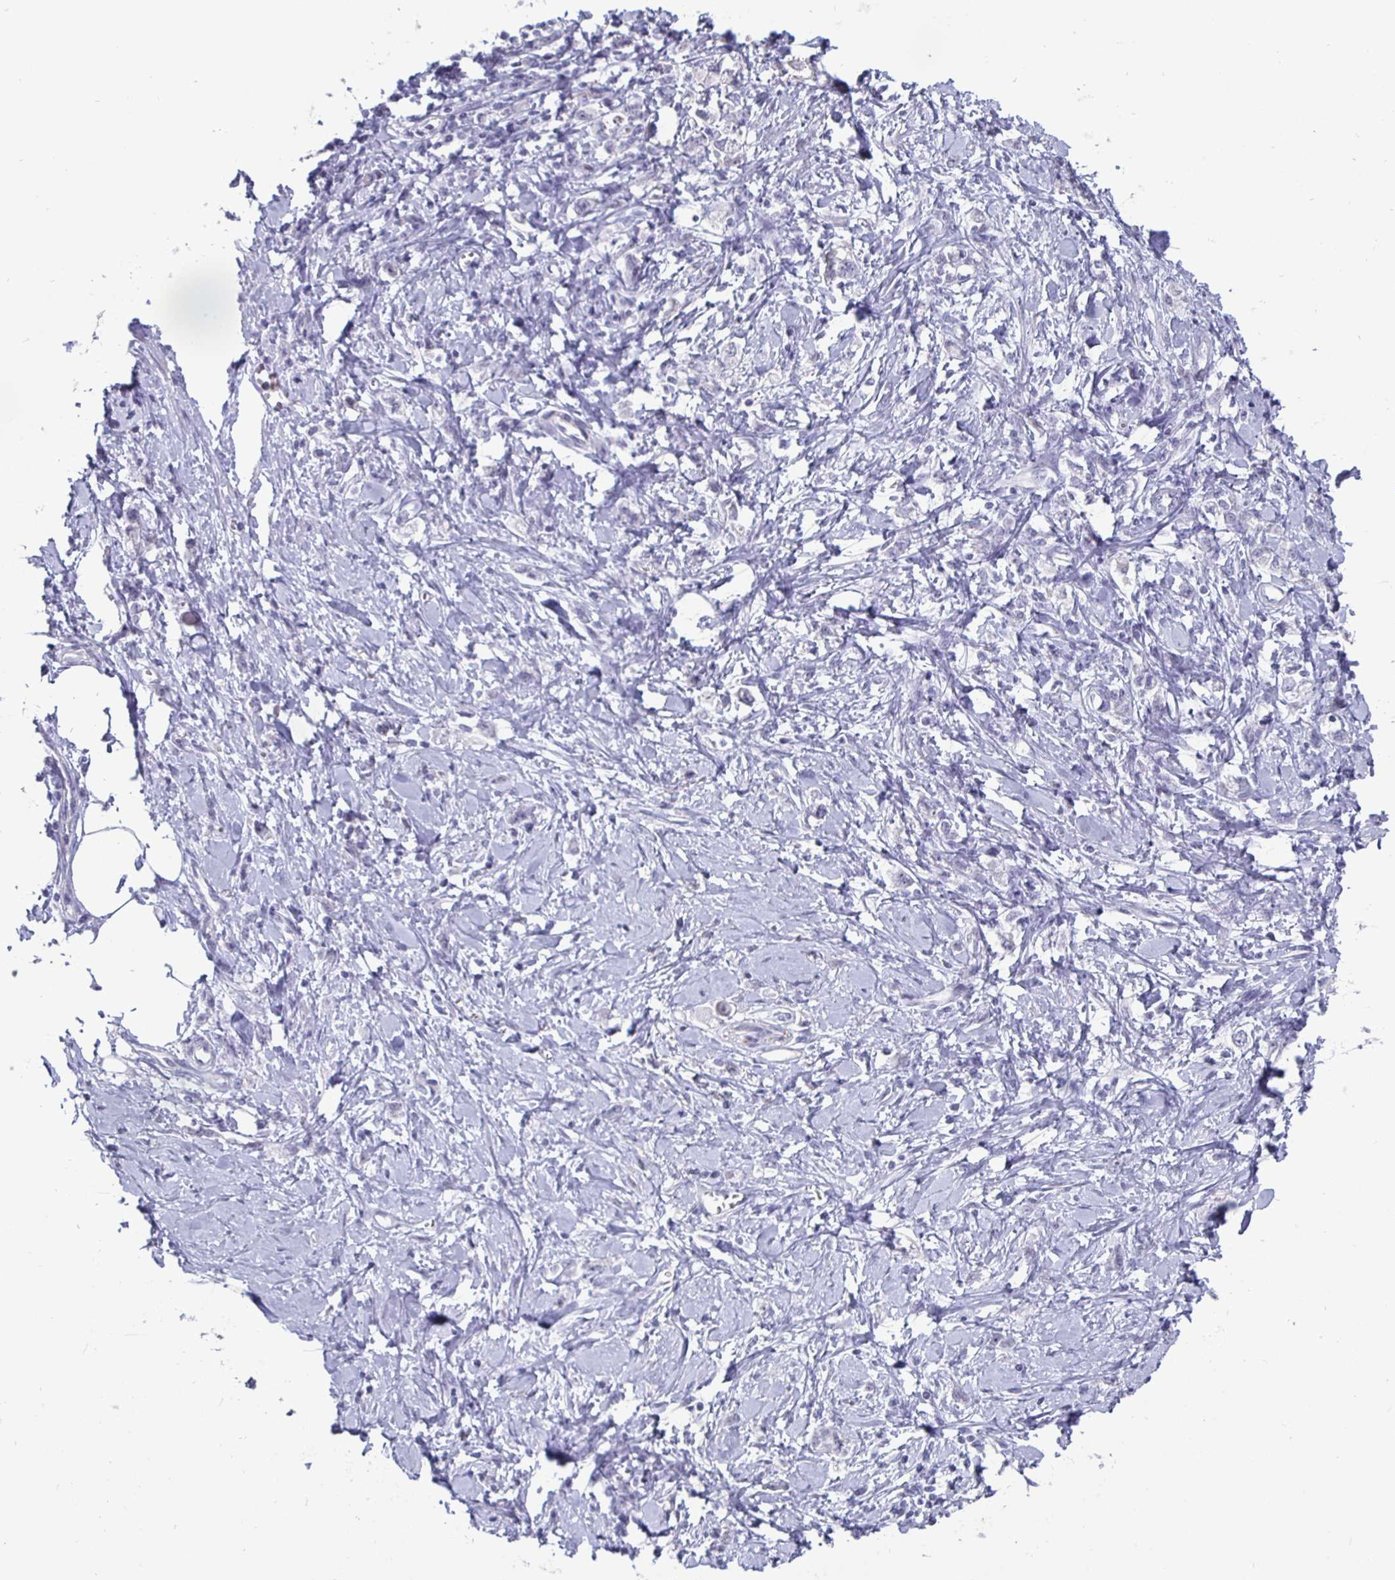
{"staining": {"intensity": "negative", "quantity": "none", "location": "none"}, "tissue": "stomach cancer", "cell_type": "Tumor cells", "image_type": "cancer", "snomed": [{"axis": "morphology", "description": "Adenocarcinoma, NOS"}, {"axis": "topography", "description": "Stomach"}], "caption": "Stomach adenocarcinoma was stained to show a protein in brown. There is no significant staining in tumor cells.", "gene": "OOSP2", "patient": {"sex": "female", "age": 76}}